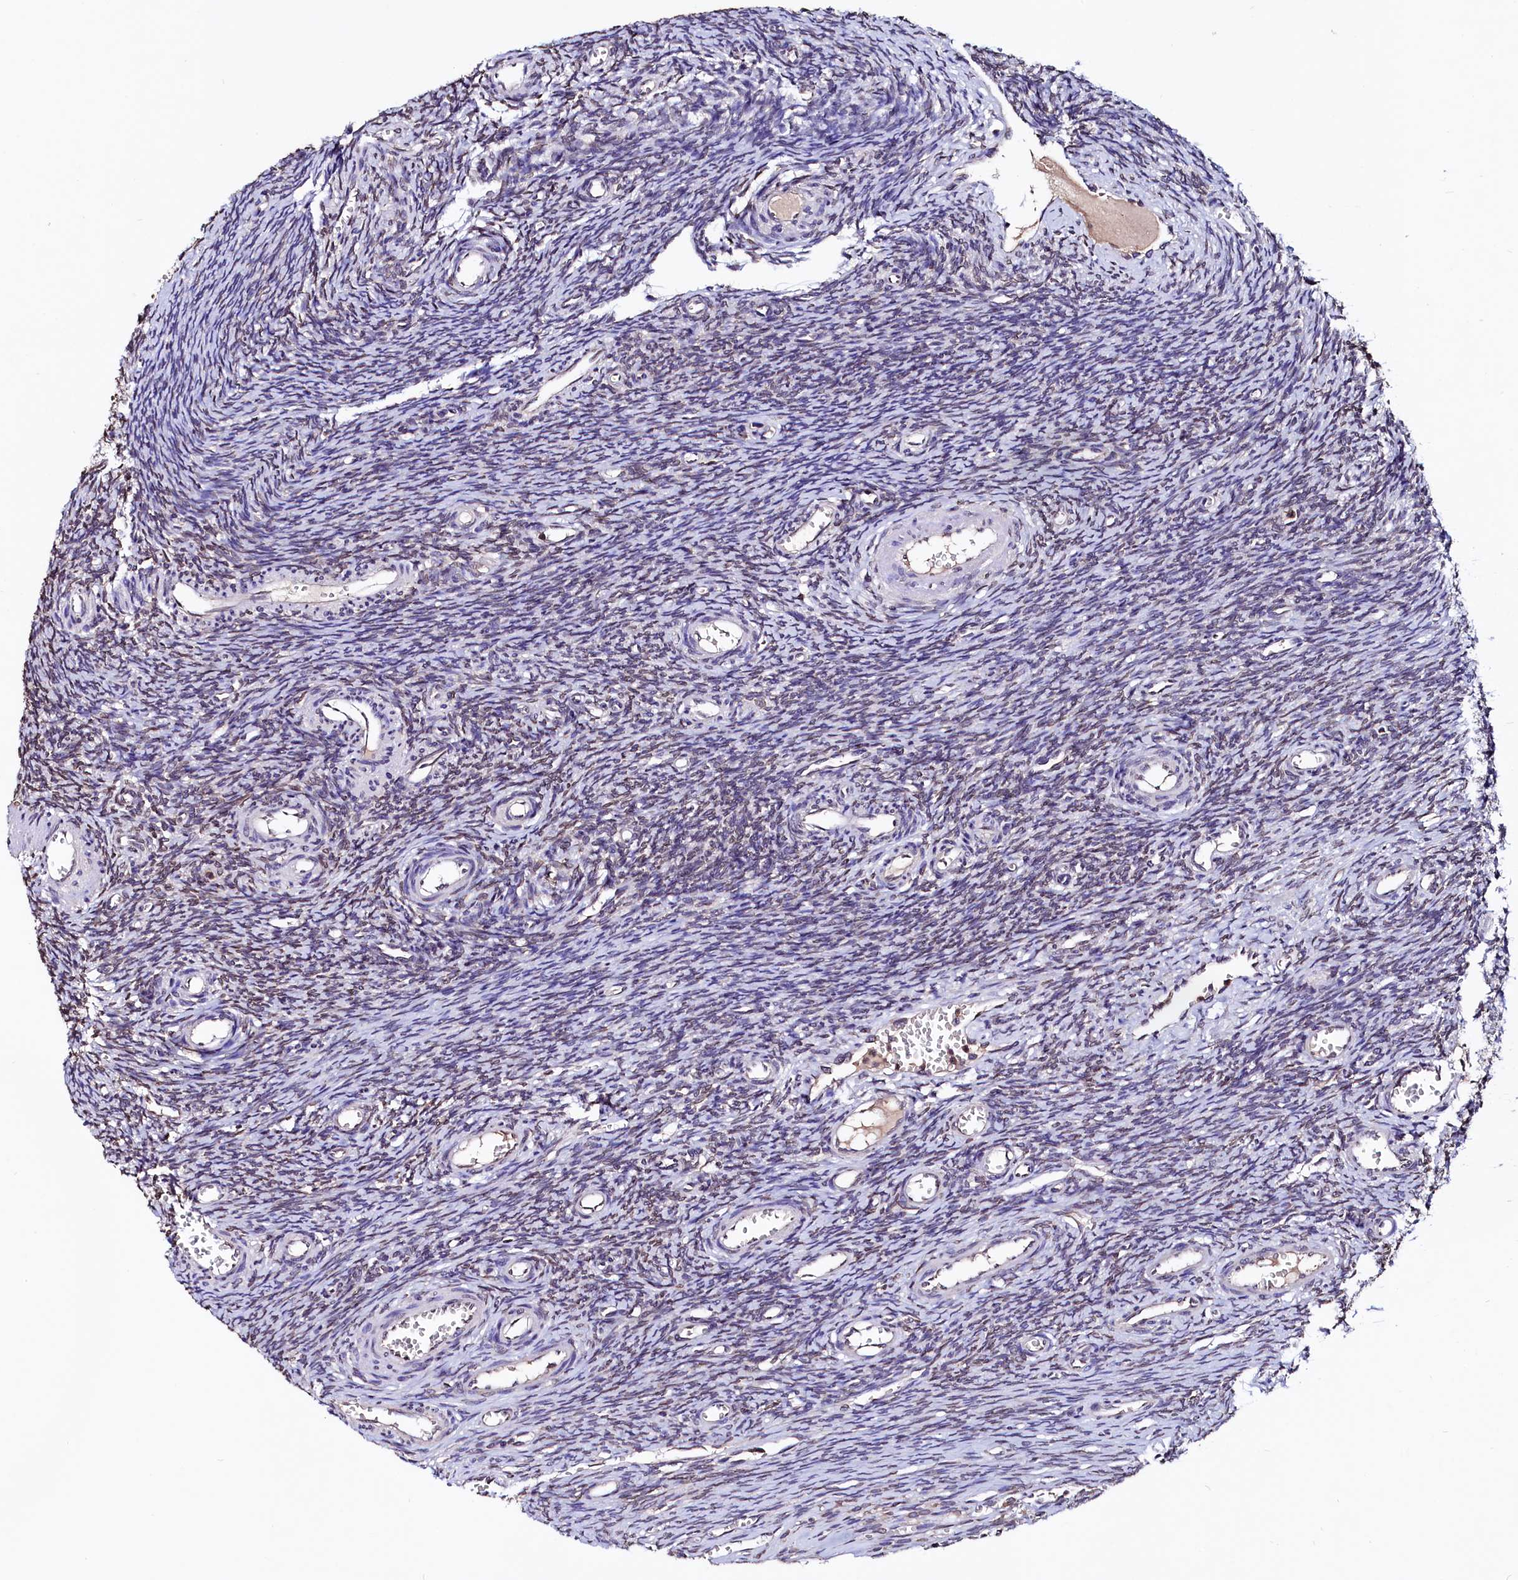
{"staining": {"intensity": "weak", "quantity": "25%-75%", "location": "cytoplasmic/membranous"}, "tissue": "ovary", "cell_type": "Ovarian stroma cells", "image_type": "normal", "snomed": [{"axis": "morphology", "description": "Normal tissue, NOS"}, {"axis": "topography", "description": "Ovary"}], "caption": "Protein analysis of benign ovary demonstrates weak cytoplasmic/membranous expression in about 25%-75% of ovarian stroma cells.", "gene": "HAND1", "patient": {"sex": "female", "age": 39}}